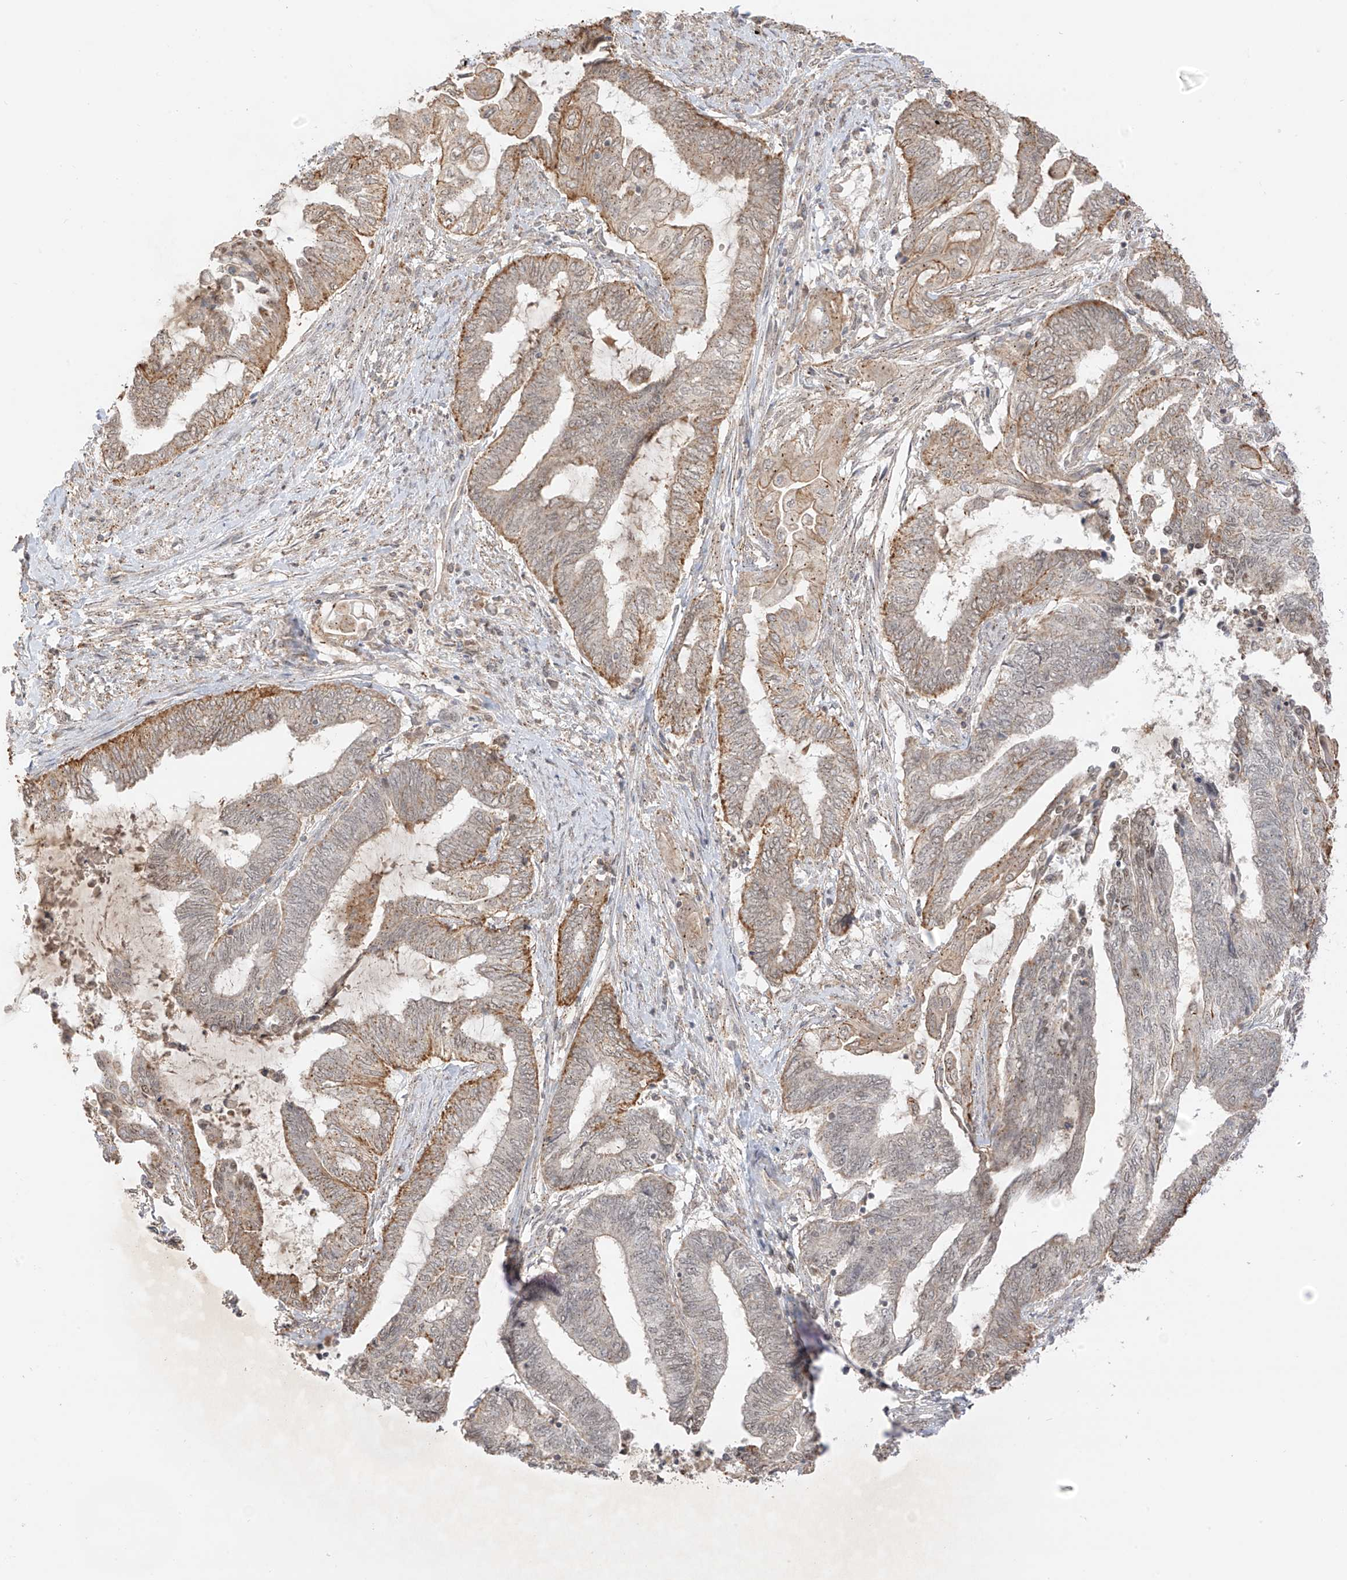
{"staining": {"intensity": "moderate", "quantity": "25%-75%", "location": "cytoplasmic/membranous"}, "tissue": "endometrial cancer", "cell_type": "Tumor cells", "image_type": "cancer", "snomed": [{"axis": "morphology", "description": "Adenocarcinoma, NOS"}, {"axis": "topography", "description": "Uterus"}, {"axis": "topography", "description": "Endometrium"}], "caption": "Immunohistochemical staining of human endometrial adenocarcinoma exhibits medium levels of moderate cytoplasmic/membranous protein staining in about 25%-75% of tumor cells.", "gene": "N4BP3", "patient": {"sex": "female", "age": 70}}